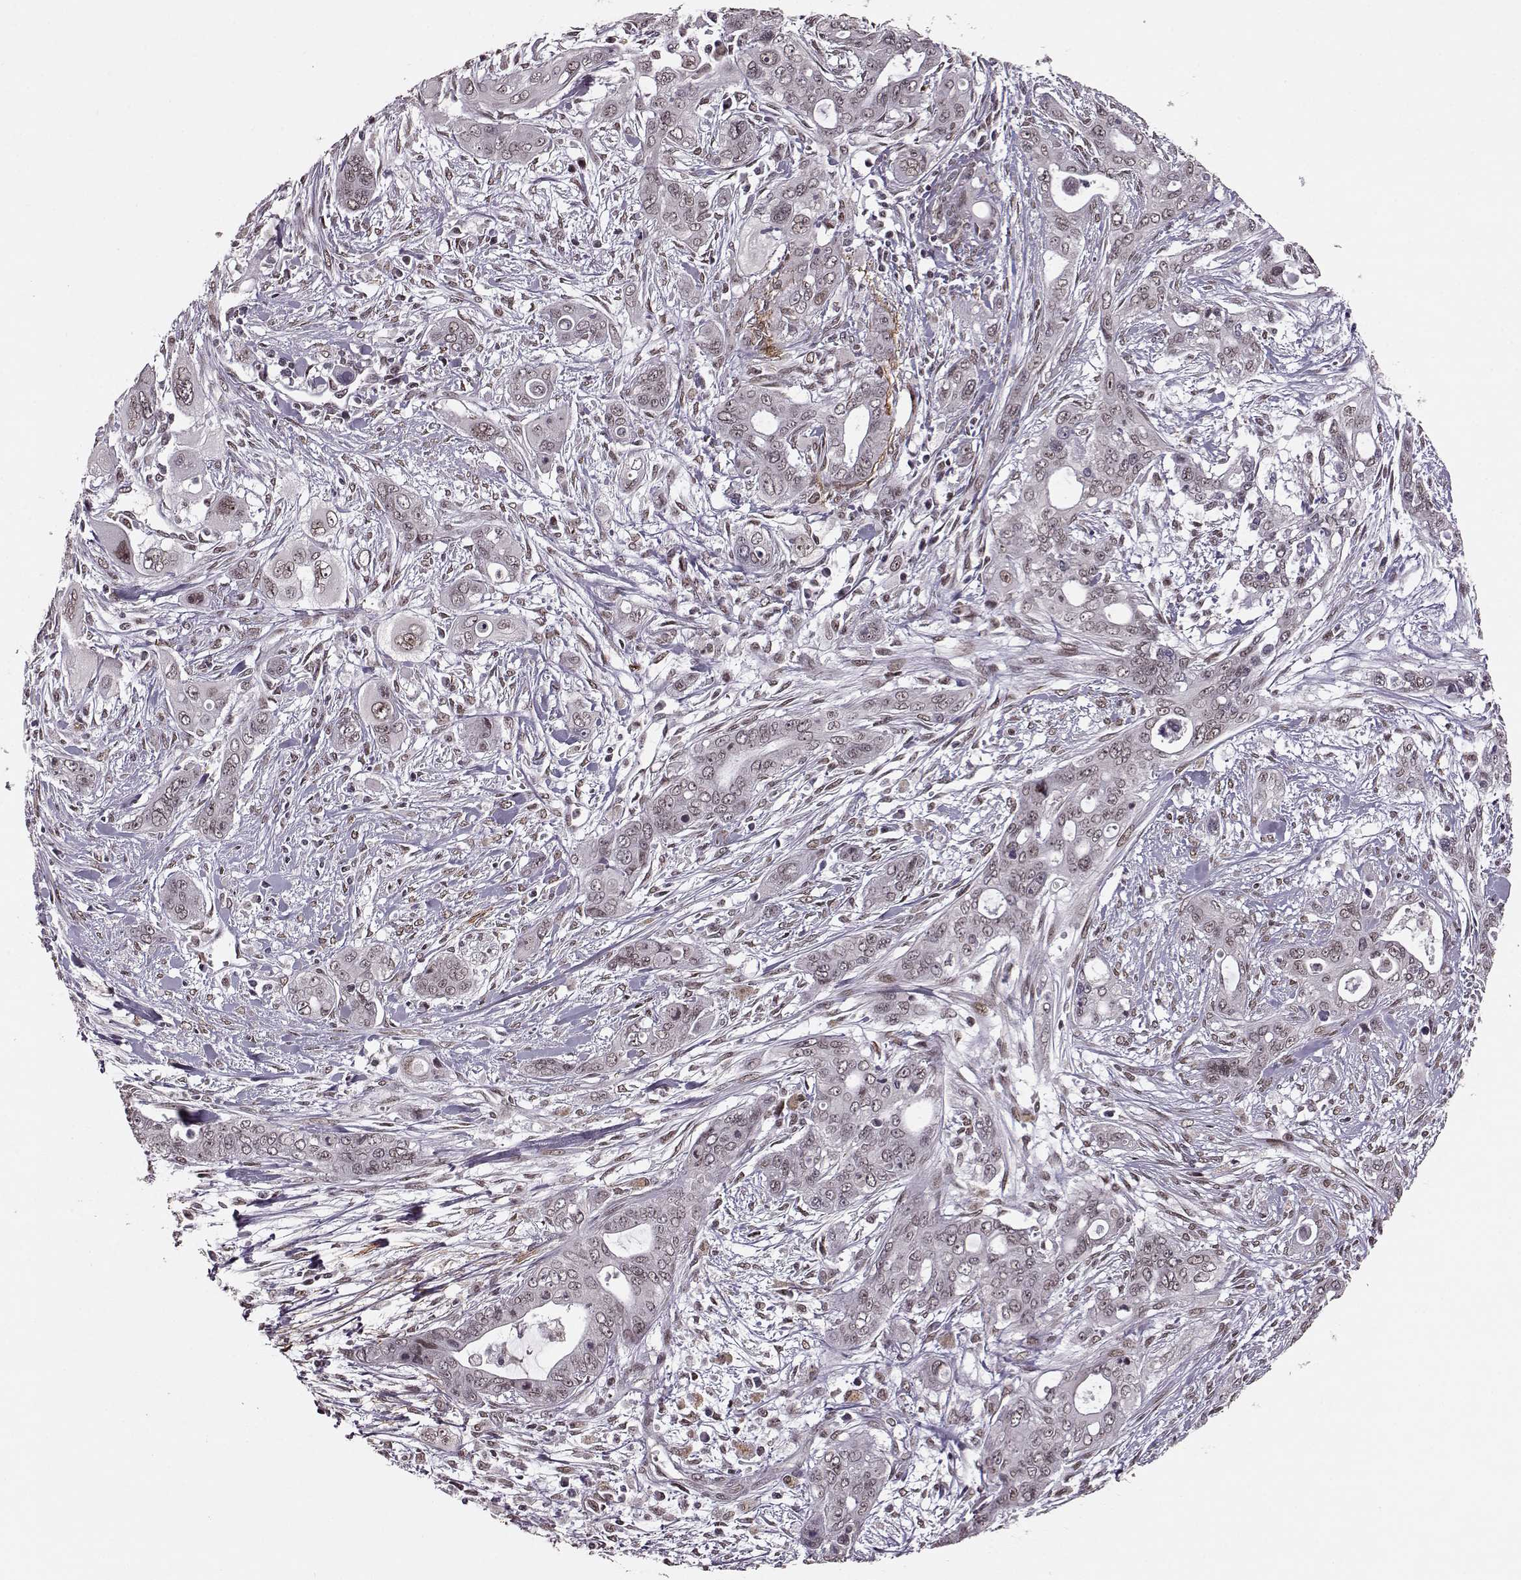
{"staining": {"intensity": "negative", "quantity": "none", "location": "none"}, "tissue": "pancreatic cancer", "cell_type": "Tumor cells", "image_type": "cancer", "snomed": [{"axis": "morphology", "description": "Adenocarcinoma, NOS"}, {"axis": "topography", "description": "Pancreas"}], "caption": "The immunohistochemistry (IHC) micrograph has no significant positivity in tumor cells of adenocarcinoma (pancreatic) tissue.", "gene": "RRAGD", "patient": {"sex": "male", "age": 47}}